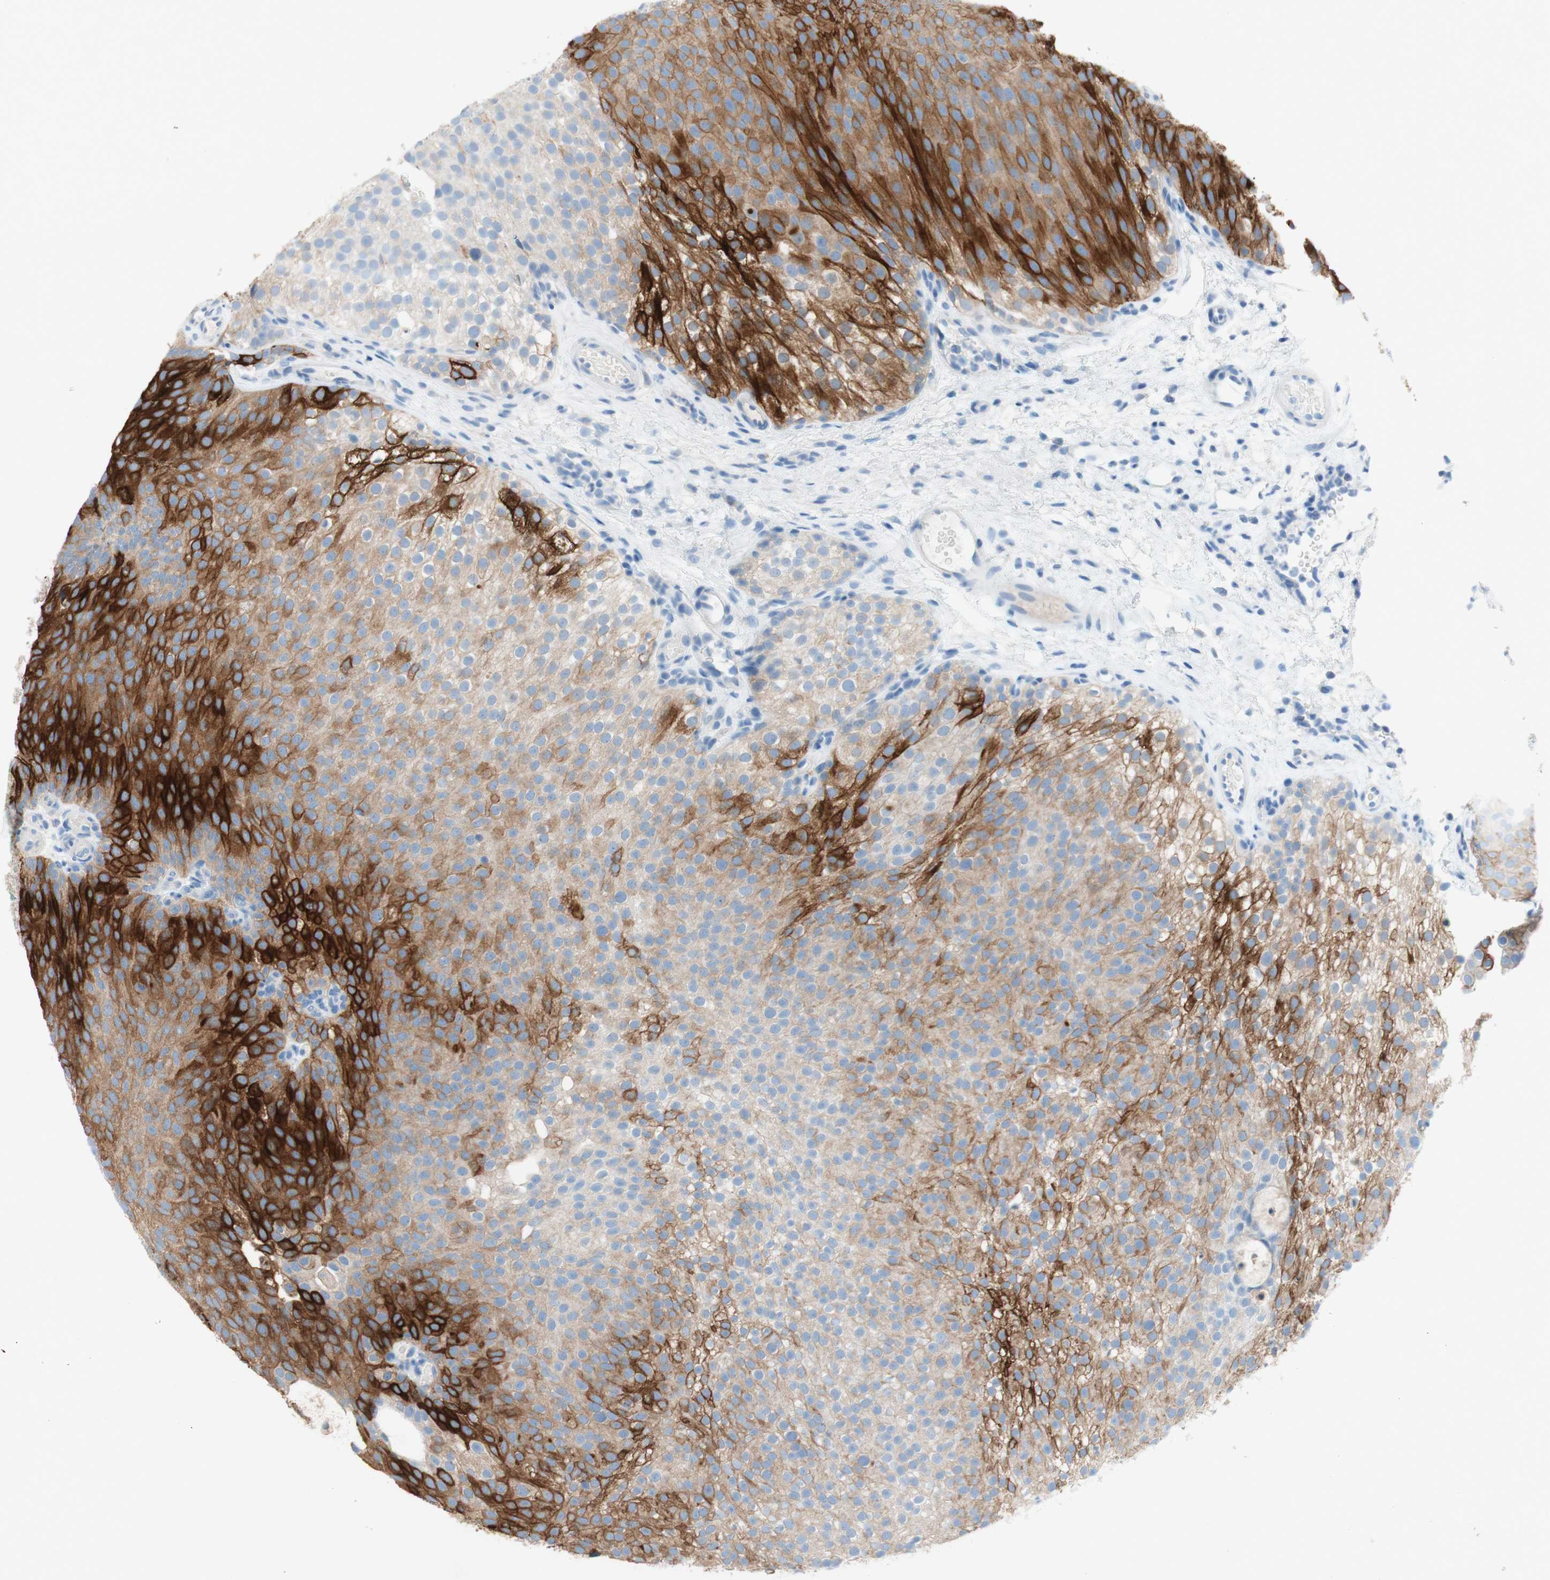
{"staining": {"intensity": "strong", "quantity": "25%-75%", "location": "cytoplasmic/membranous"}, "tissue": "urothelial cancer", "cell_type": "Tumor cells", "image_type": "cancer", "snomed": [{"axis": "morphology", "description": "Urothelial carcinoma, Low grade"}, {"axis": "topography", "description": "Urinary bladder"}], "caption": "IHC of human urothelial carcinoma (low-grade) reveals high levels of strong cytoplasmic/membranous expression in about 25%-75% of tumor cells.", "gene": "POLR2J3", "patient": {"sex": "male", "age": 78}}